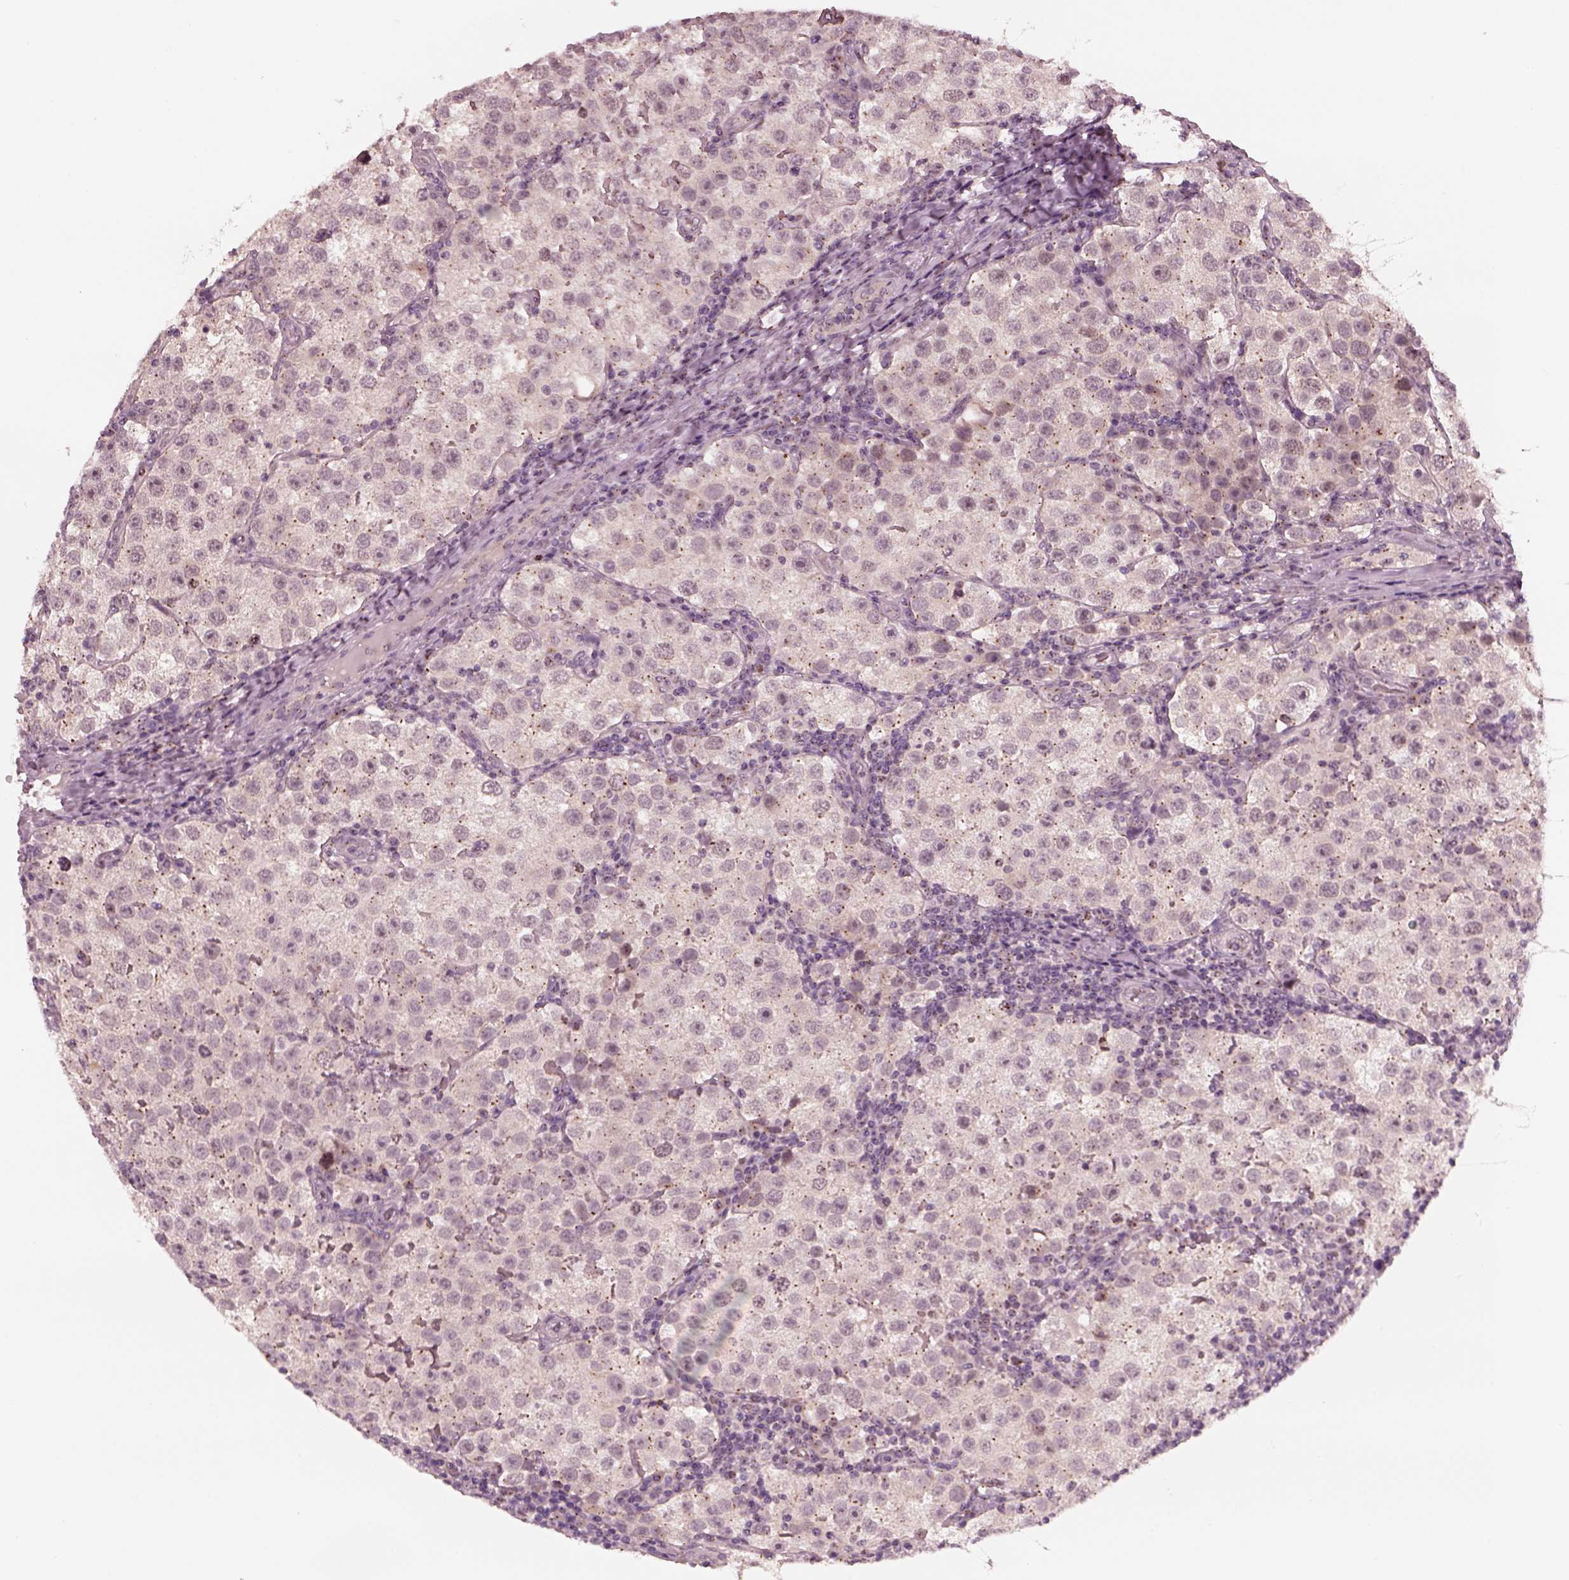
{"staining": {"intensity": "weak", "quantity": "<25%", "location": "cytoplasmic/membranous"}, "tissue": "testis cancer", "cell_type": "Tumor cells", "image_type": "cancer", "snomed": [{"axis": "morphology", "description": "Seminoma, NOS"}, {"axis": "topography", "description": "Testis"}], "caption": "Immunohistochemistry (IHC) of seminoma (testis) demonstrates no positivity in tumor cells. Nuclei are stained in blue.", "gene": "SAXO1", "patient": {"sex": "male", "age": 37}}